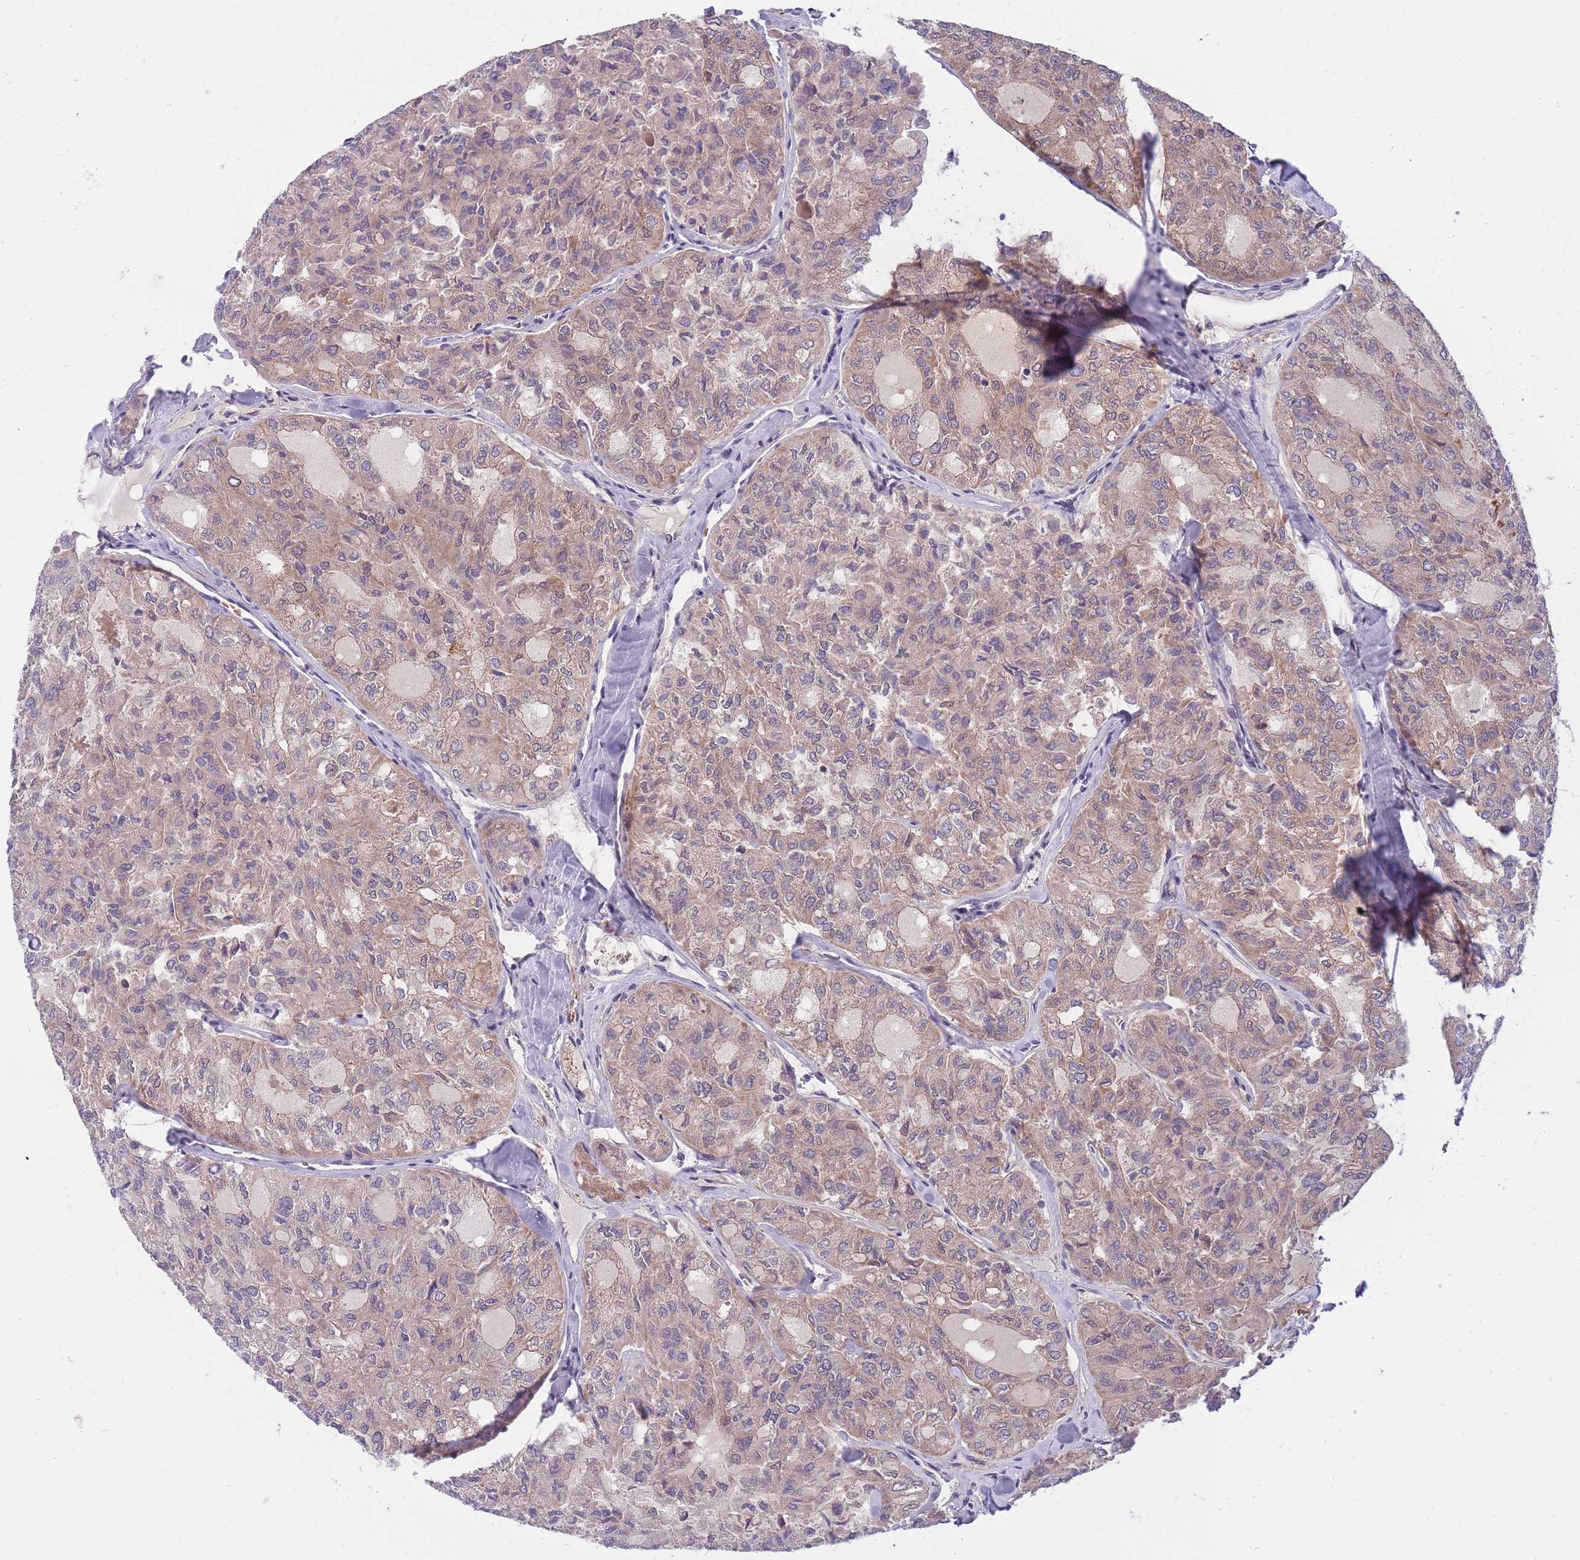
{"staining": {"intensity": "weak", "quantity": "25%-75%", "location": "cytoplasmic/membranous"}, "tissue": "thyroid cancer", "cell_type": "Tumor cells", "image_type": "cancer", "snomed": [{"axis": "morphology", "description": "Follicular adenoma carcinoma, NOS"}, {"axis": "topography", "description": "Thyroid gland"}], "caption": "Protein expression analysis of human thyroid cancer (follicular adenoma carcinoma) reveals weak cytoplasmic/membranous expression in about 25%-75% of tumor cells. Using DAB (3,3'-diaminobenzidine) (brown) and hematoxylin (blue) stains, captured at high magnification using brightfield microscopy.", "gene": "CRYGN", "patient": {"sex": "male", "age": 75}}